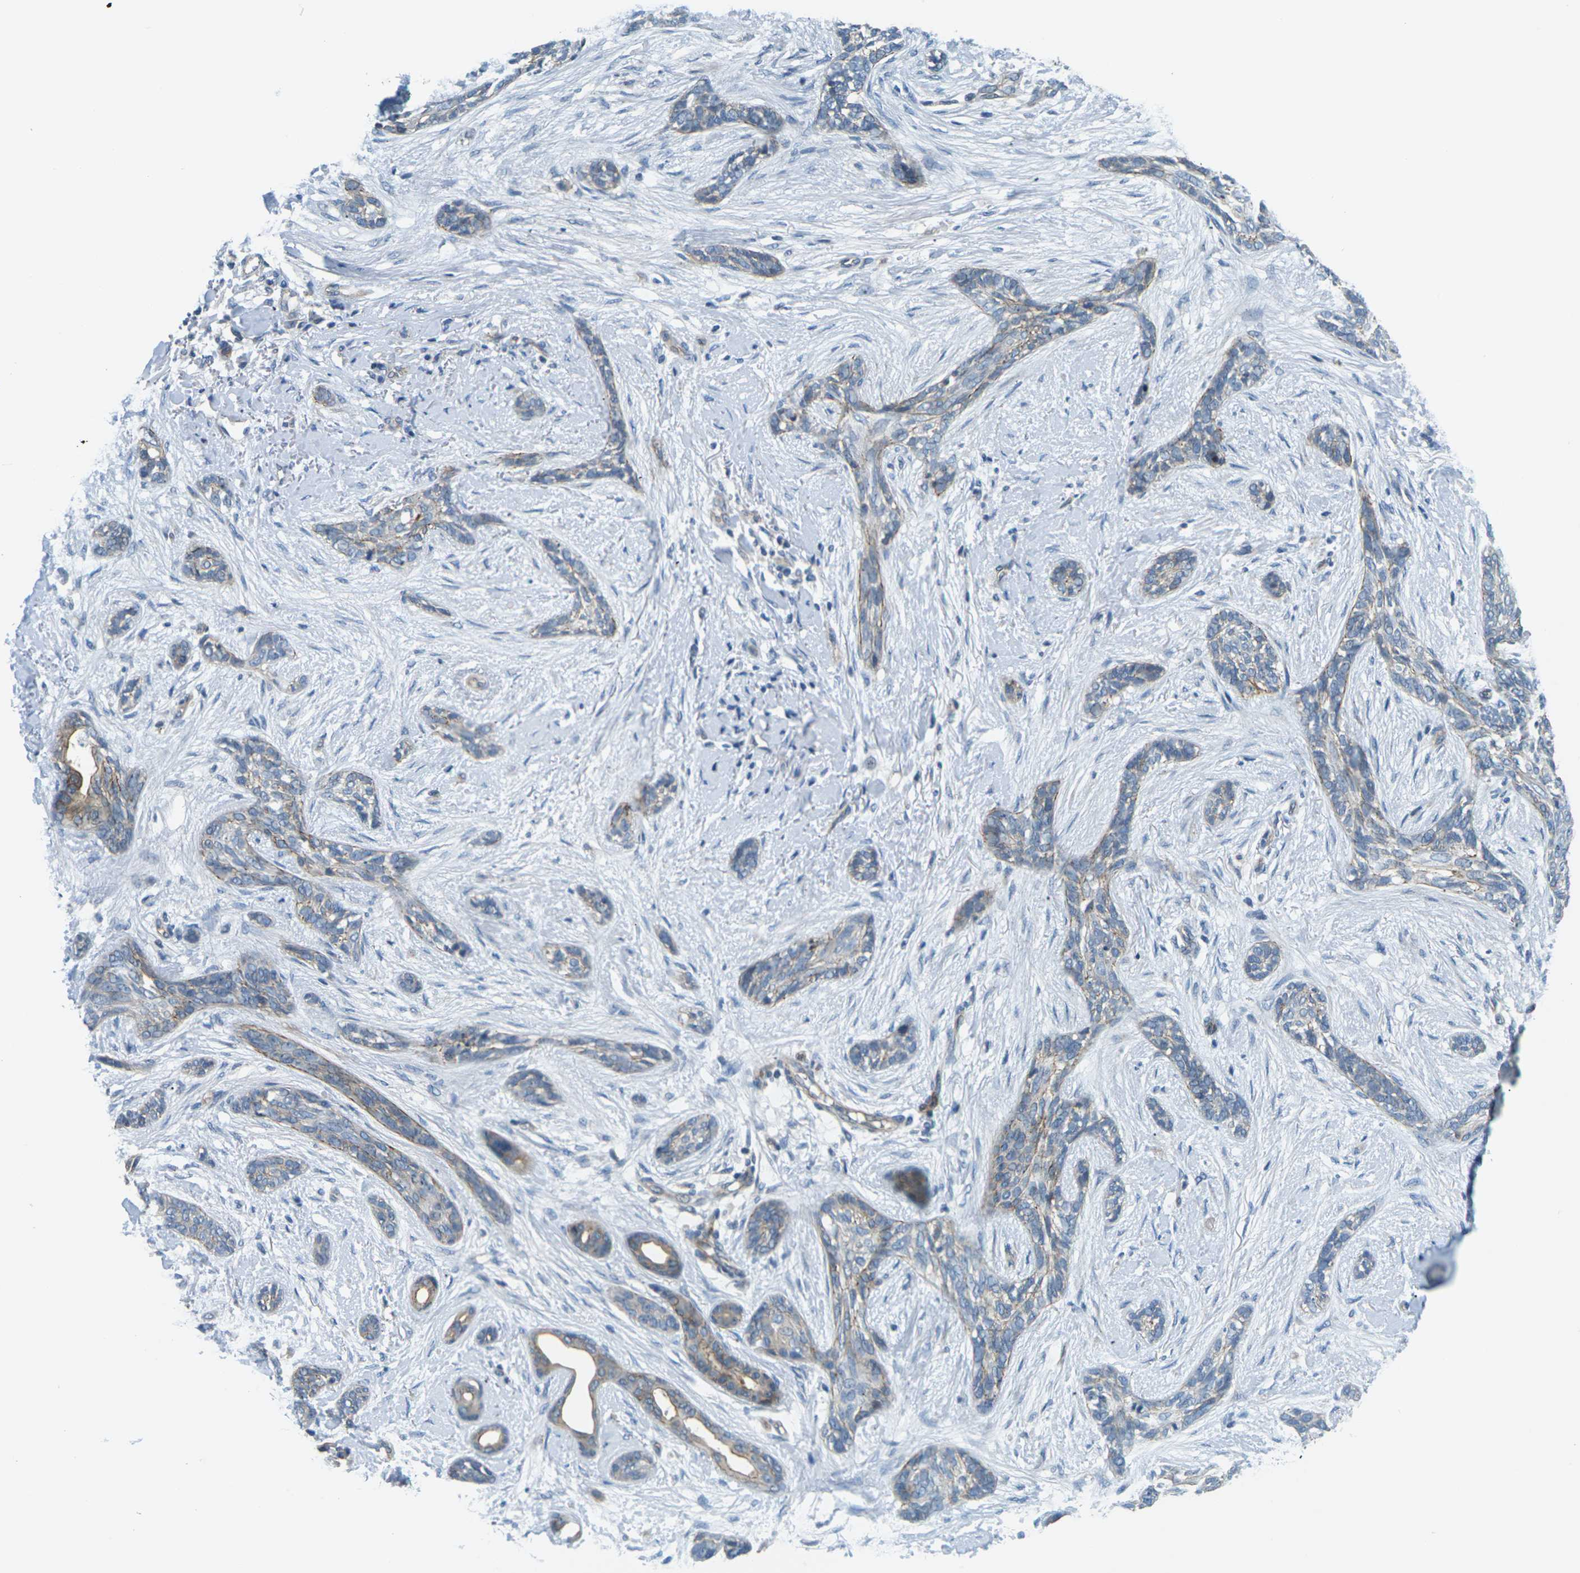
{"staining": {"intensity": "moderate", "quantity": "<25%", "location": "cytoplasmic/membranous"}, "tissue": "skin cancer", "cell_type": "Tumor cells", "image_type": "cancer", "snomed": [{"axis": "morphology", "description": "Basal cell carcinoma"}, {"axis": "morphology", "description": "Adnexal tumor, benign"}, {"axis": "topography", "description": "Skin"}], "caption": "DAB (3,3'-diaminobenzidine) immunohistochemical staining of skin cancer shows moderate cytoplasmic/membranous protein staining in about <25% of tumor cells.", "gene": "SLC13A3", "patient": {"sex": "female", "age": 42}}